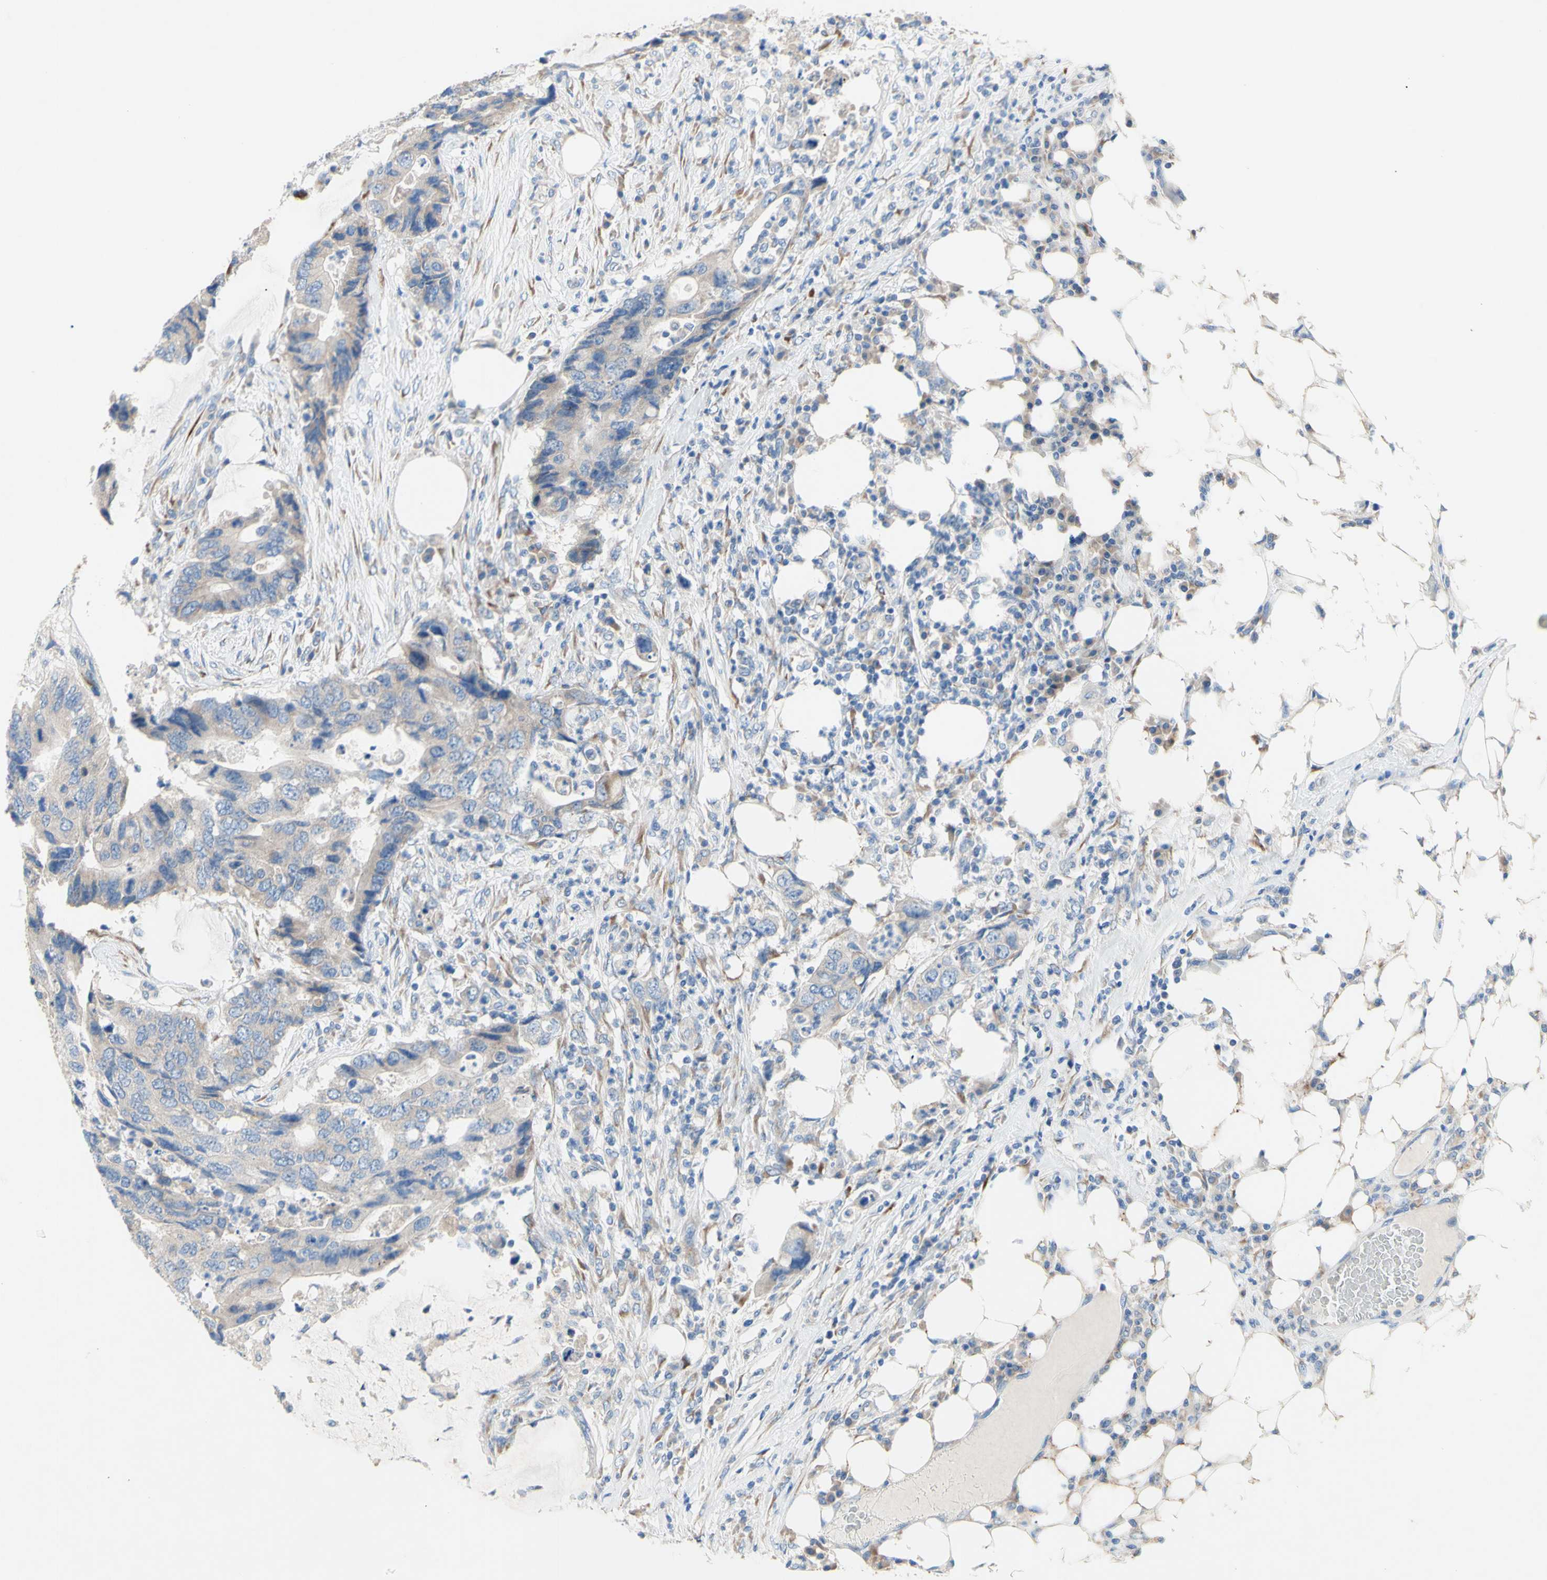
{"staining": {"intensity": "negative", "quantity": "none", "location": "none"}, "tissue": "colorectal cancer", "cell_type": "Tumor cells", "image_type": "cancer", "snomed": [{"axis": "morphology", "description": "Adenocarcinoma, NOS"}, {"axis": "topography", "description": "Colon"}], "caption": "This is an immunohistochemistry (IHC) photomicrograph of human adenocarcinoma (colorectal). There is no positivity in tumor cells.", "gene": "TMIGD2", "patient": {"sex": "male", "age": 71}}